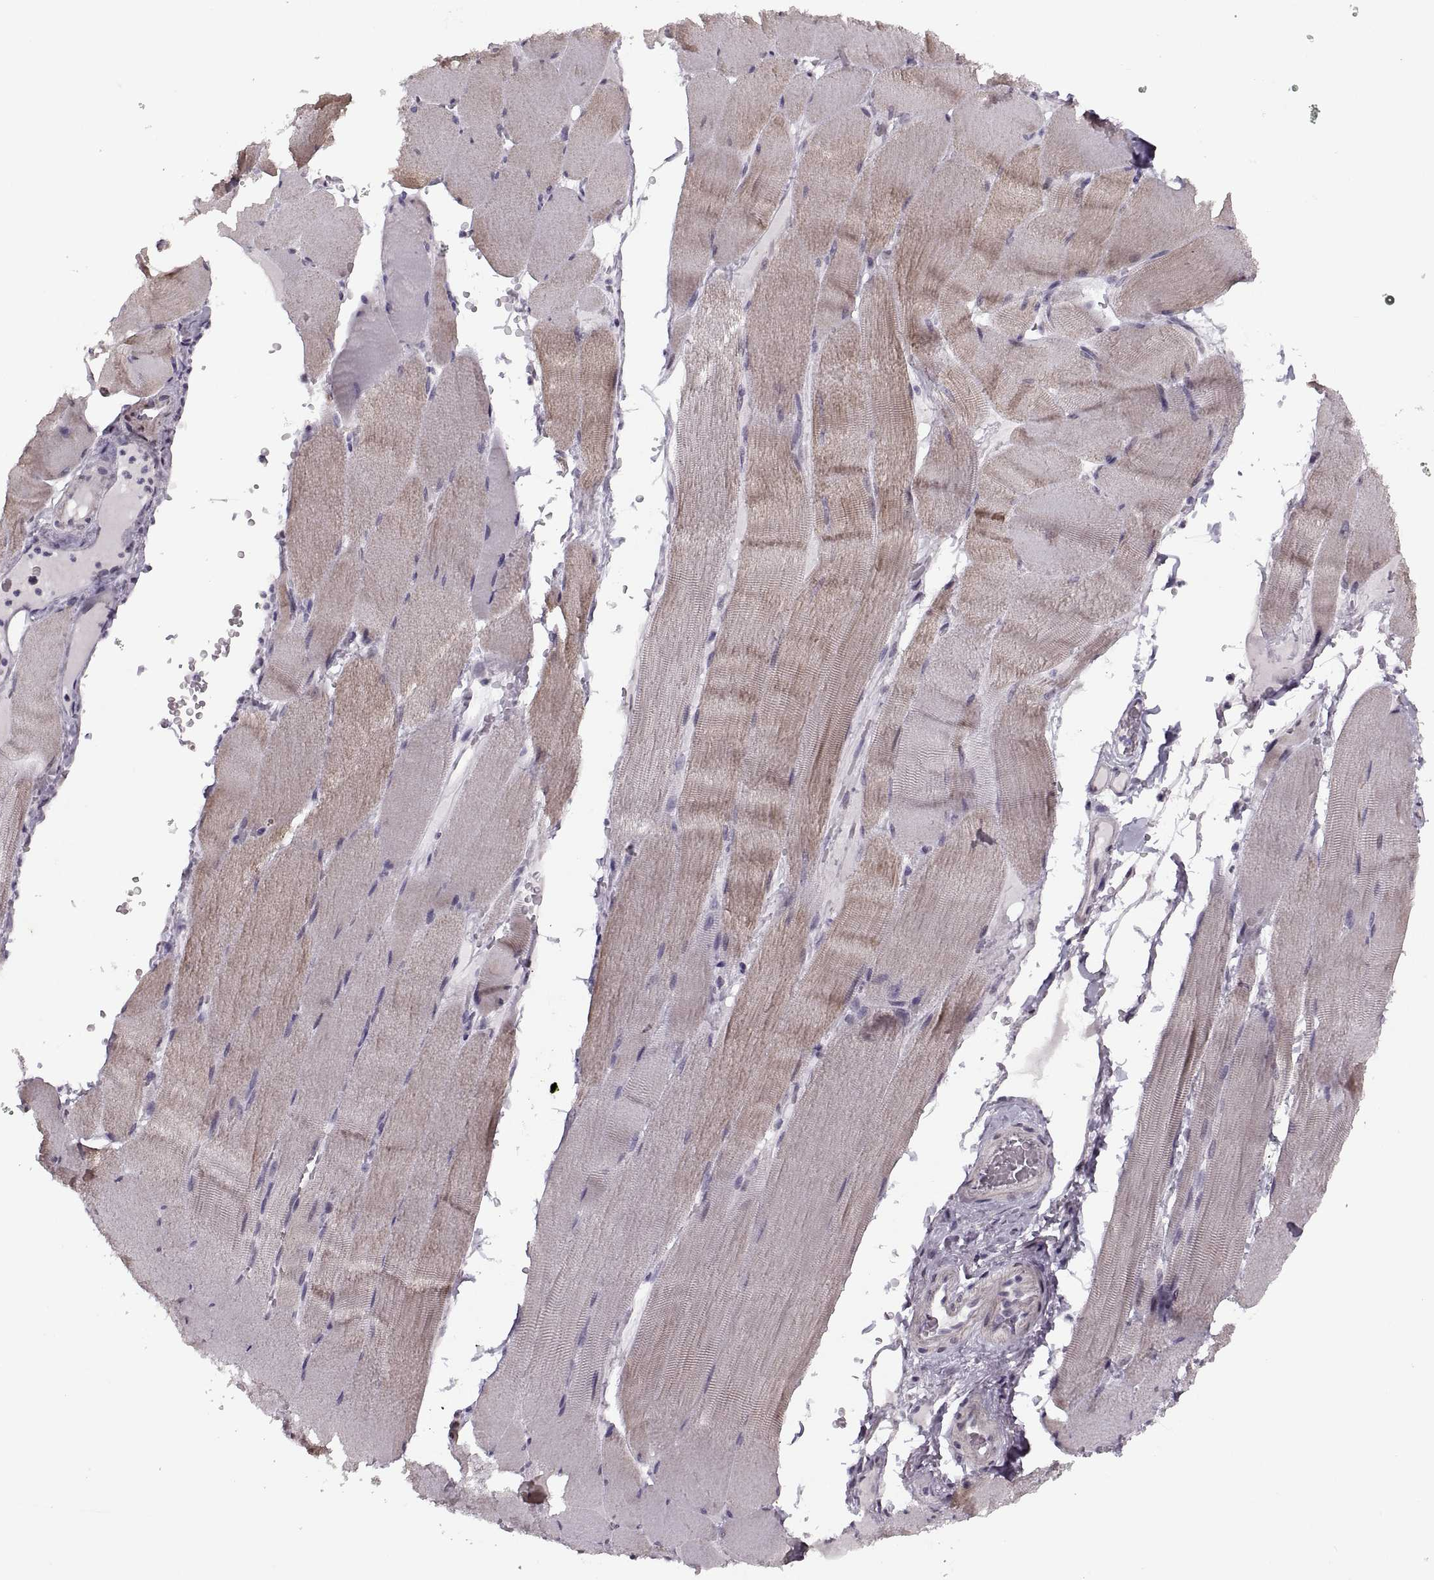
{"staining": {"intensity": "weak", "quantity": "<25%", "location": "cytoplasmic/membranous"}, "tissue": "skeletal muscle", "cell_type": "Myocytes", "image_type": "normal", "snomed": [{"axis": "morphology", "description": "Normal tissue, NOS"}, {"axis": "topography", "description": "Skeletal muscle"}], "caption": "A high-resolution micrograph shows IHC staining of unremarkable skeletal muscle, which reveals no significant expression in myocytes.", "gene": "PRSS37", "patient": {"sex": "male", "age": 56}}